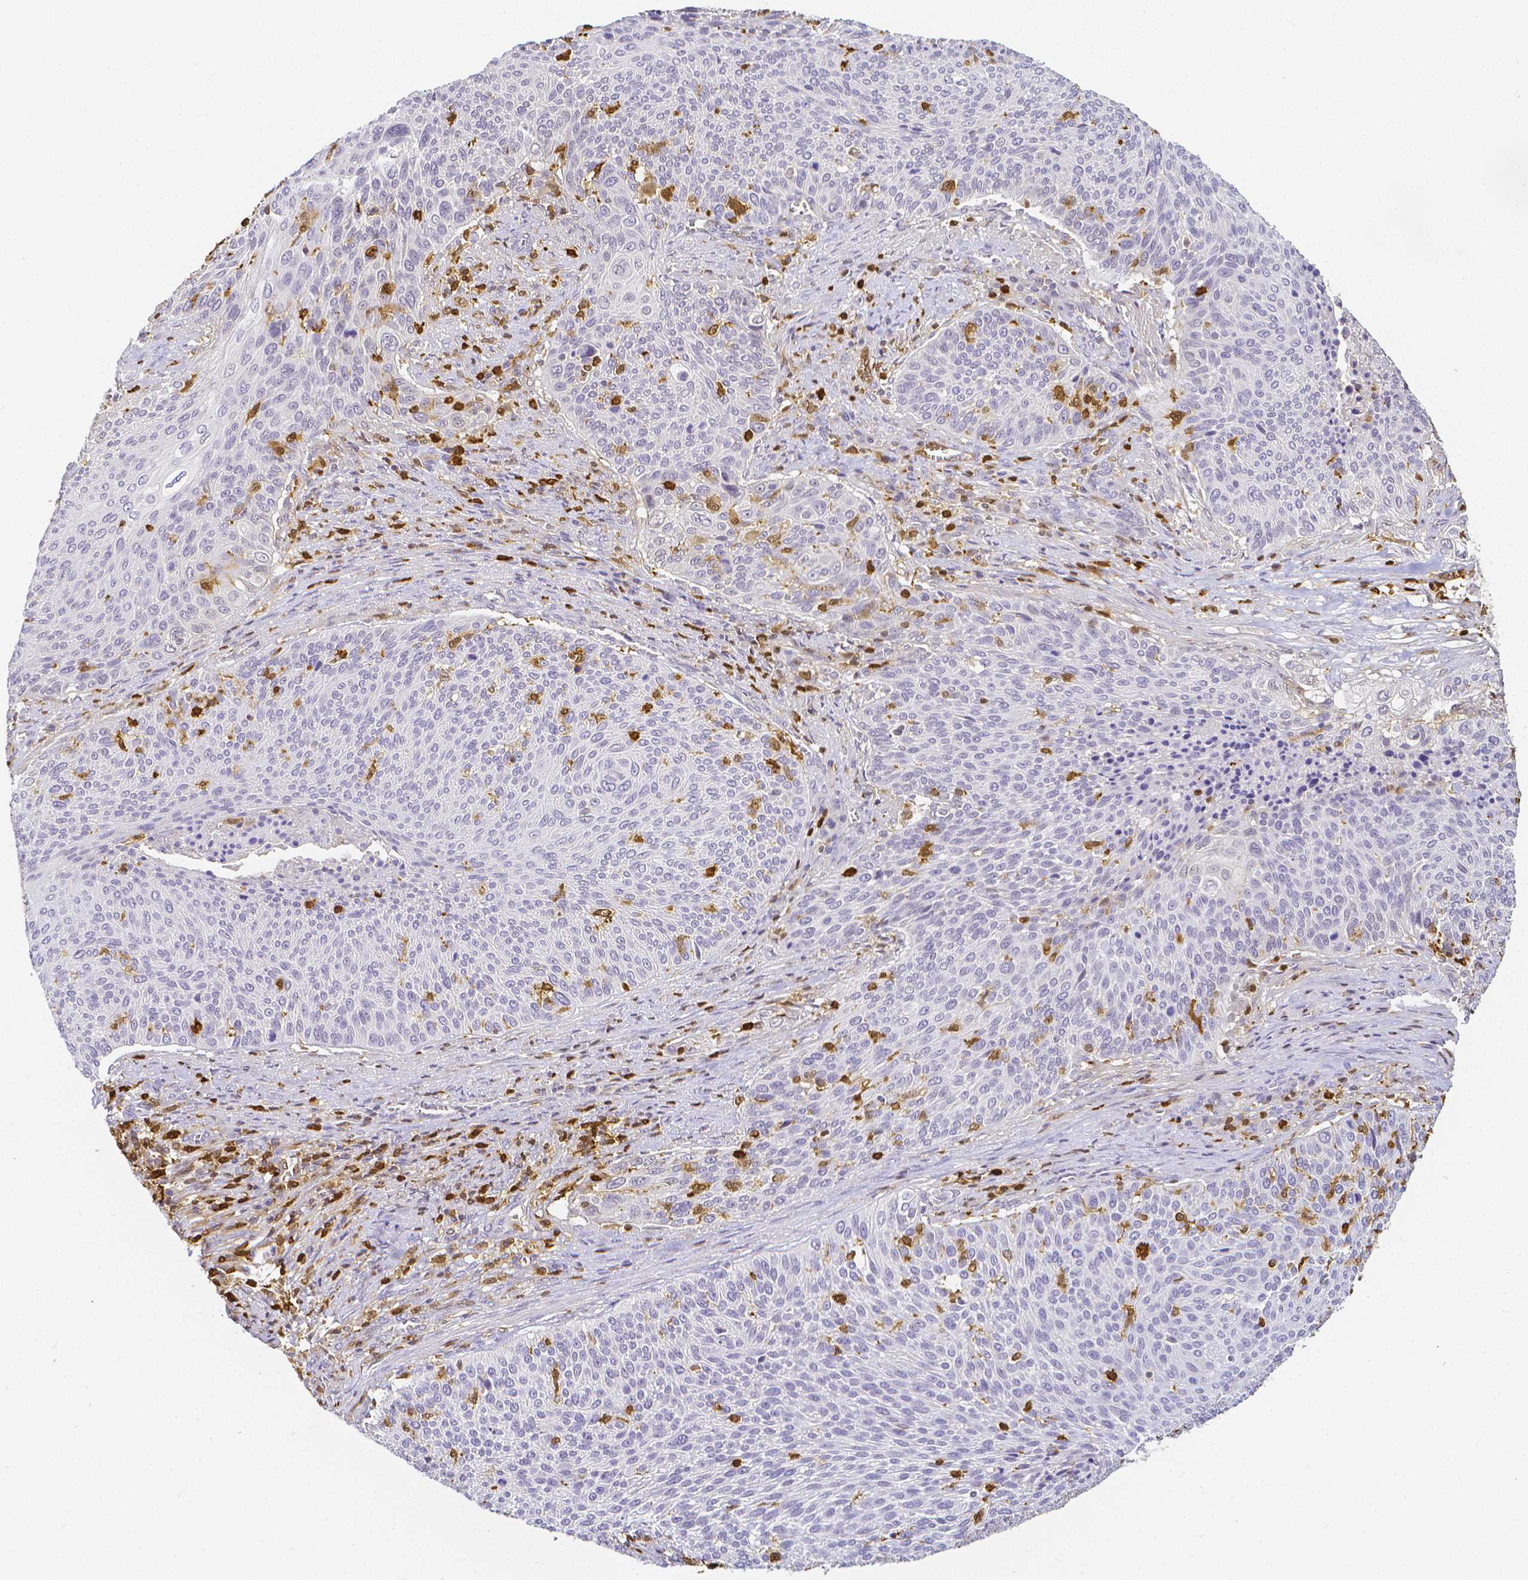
{"staining": {"intensity": "negative", "quantity": "none", "location": "none"}, "tissue": "cervical cancer", "cell_type": "Tumor cells", "image_type": "cancer", "snomed": [{"axis": "morphology", "description": "Squamous cell carcinoma, NOS"}, {"axis": "topography", "description": "Cervix"}], "caption": "Human cervical squamous cell carcinoma stained for a protein using IHC demonstrates no expression in tumor cells.", "gene": "COTL1", "patient": {"sex": "female", "age": 31}}